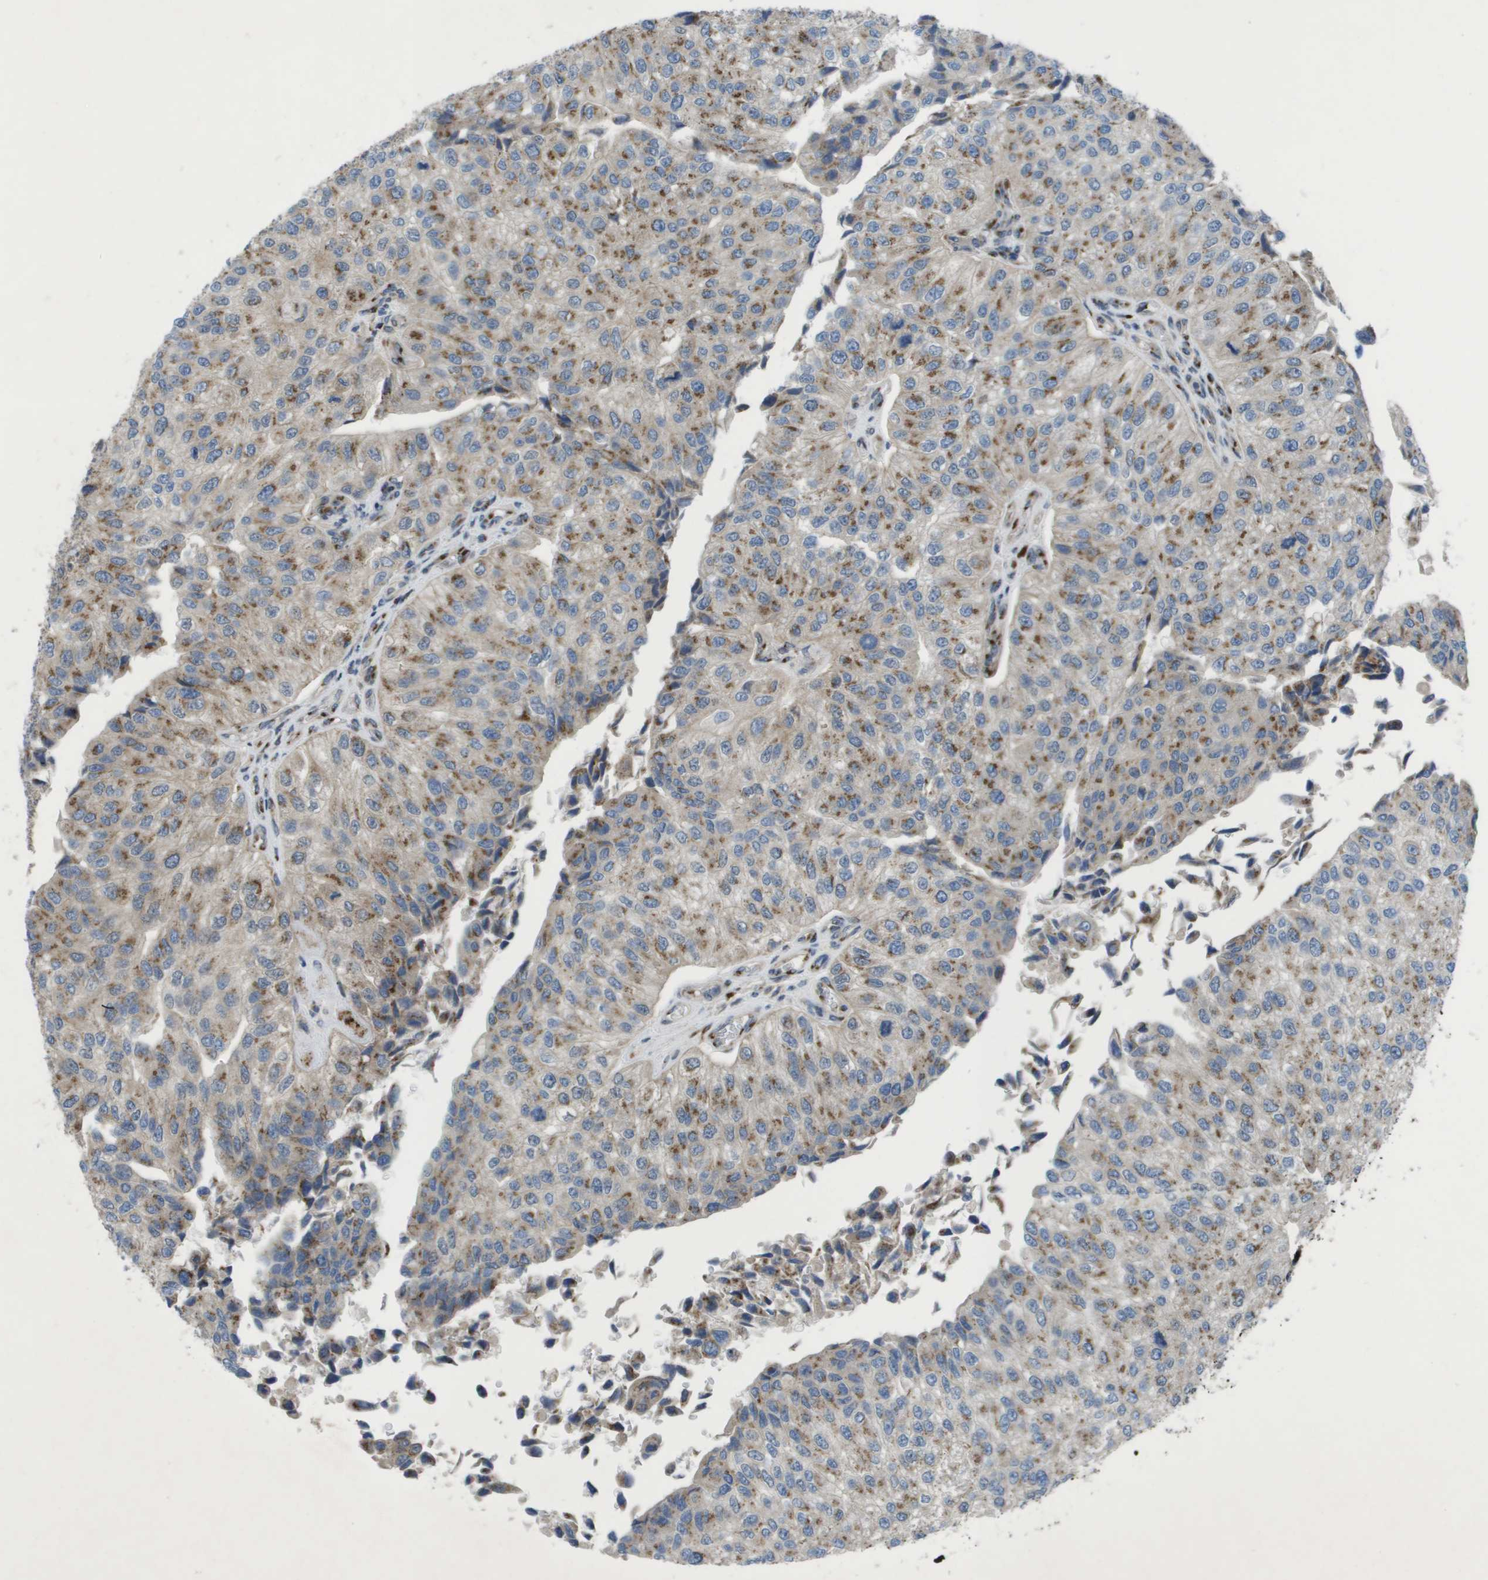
{"staining": {"intensity": "moderate", "quantity": ">75%", "location": "cytoplasmic/membranous"}, "tissue": "urothelial cancer", "cell_type": "Tumor cells", "image_type": "cancer", "snomed": [{"axis": "morphology", "description": "Urothelial carcinoma, High grade"}, {"axis": "topography", "description": "Kidney"}, {"axis": "topography", "description": "Urinary bladder"}], "caption": "Urothelial cancer stained for a protein displays moderate cytoplasmic/membranous positivity in tumor cells. Nuclei are stained in blue.", "gene": "QSOX2", "patient": {"sex": "male", "age": 77}}